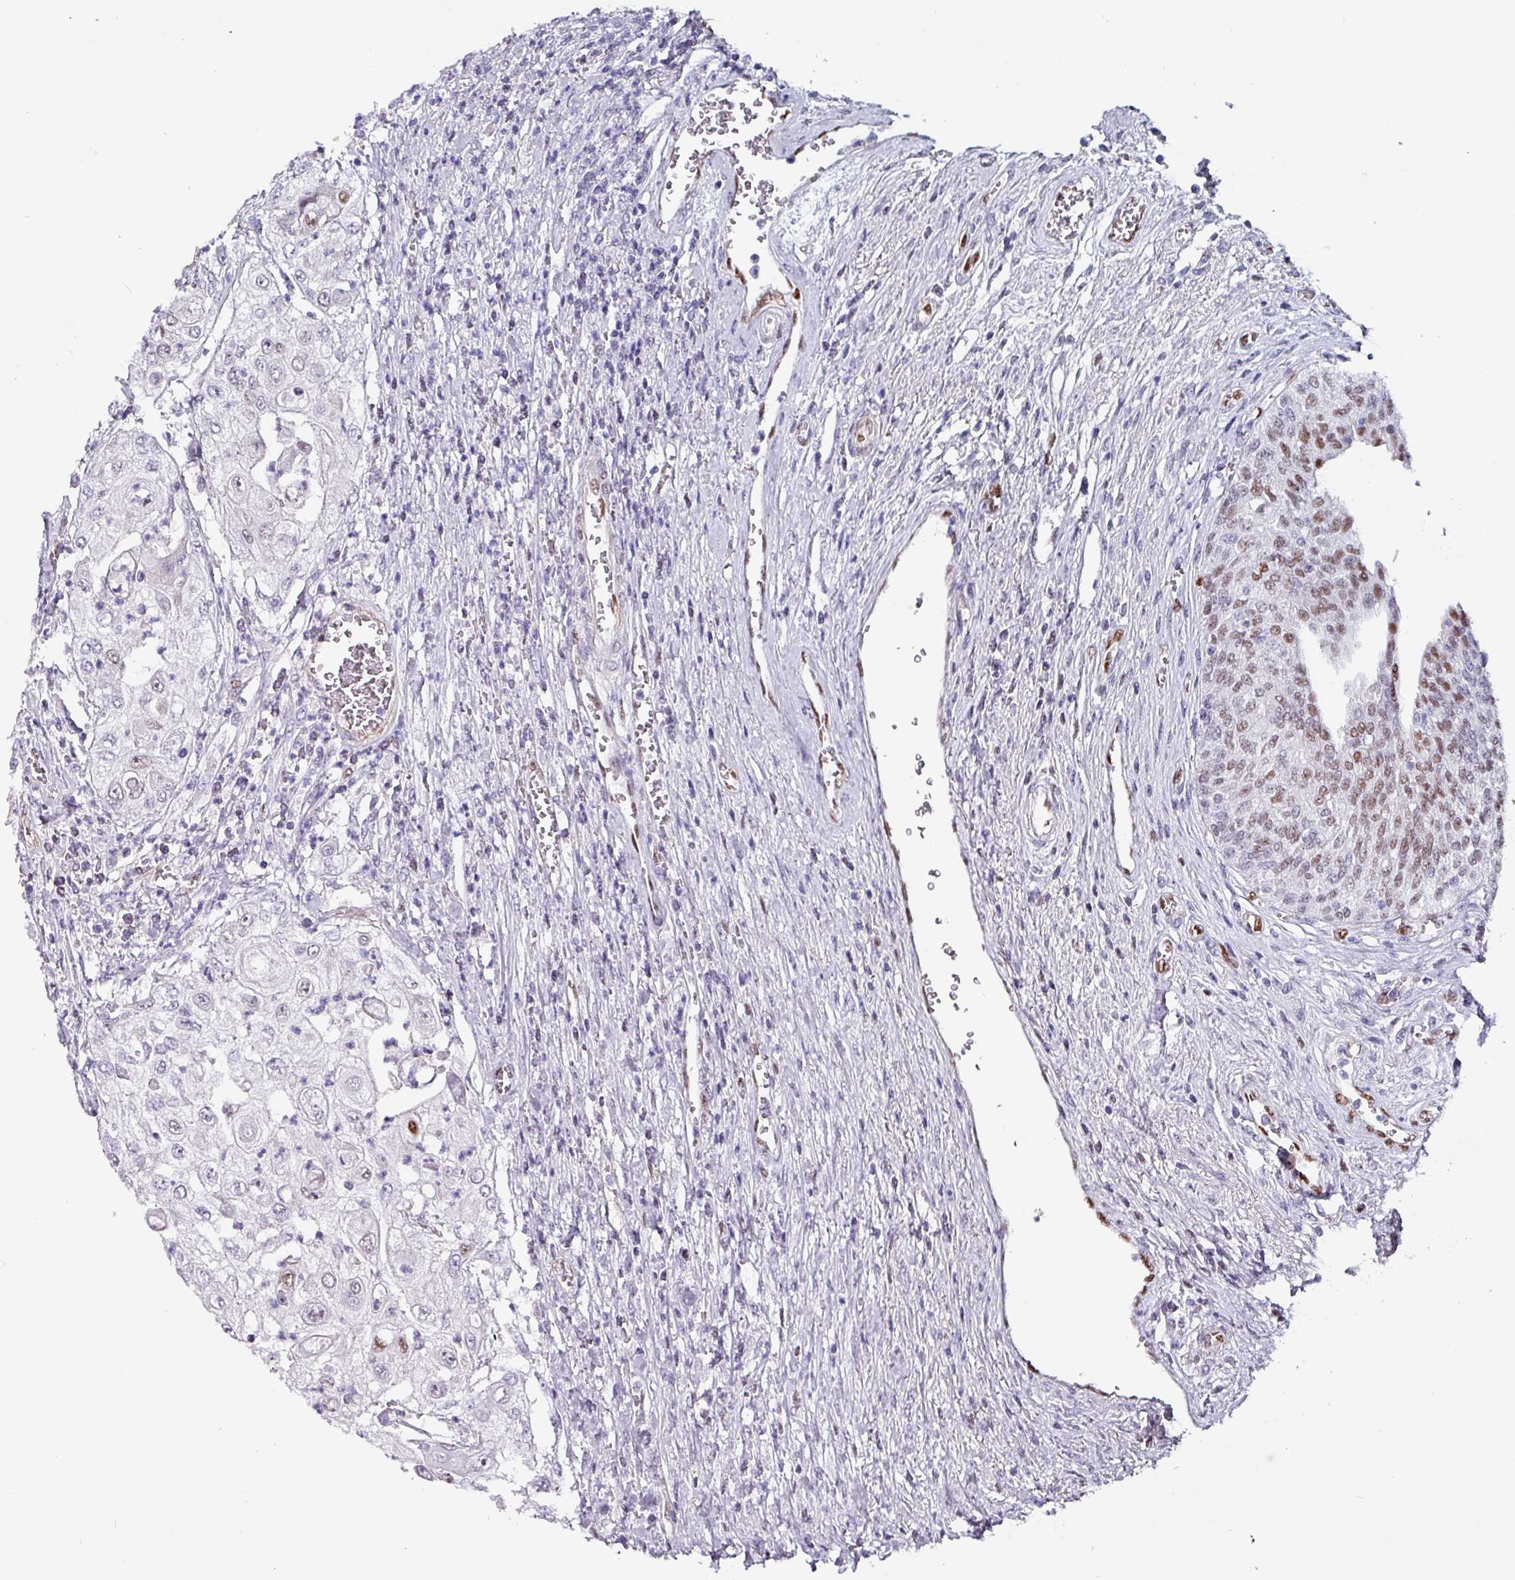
{"staining": {"intensity": "weak", "quantity": "<25%", "location": "nuclear"}, "tissue": "urothelial cancer", "cell_type": "Tumor cells", "image_type": "cancer", "snomed": [{"axis": "morphology", "description": "Urothelial carcinoma, High grade"}, {"axis": "topography", "description": "Urinary bladder"}], "caption": "This is an immunohistochemistry histopathology image of human high-grade urothelial carcinoma. There is no staining in tumor cells.", "gene": "ZNF816-ZNF321P", "patient": {"sex": "female", "age": 79}}